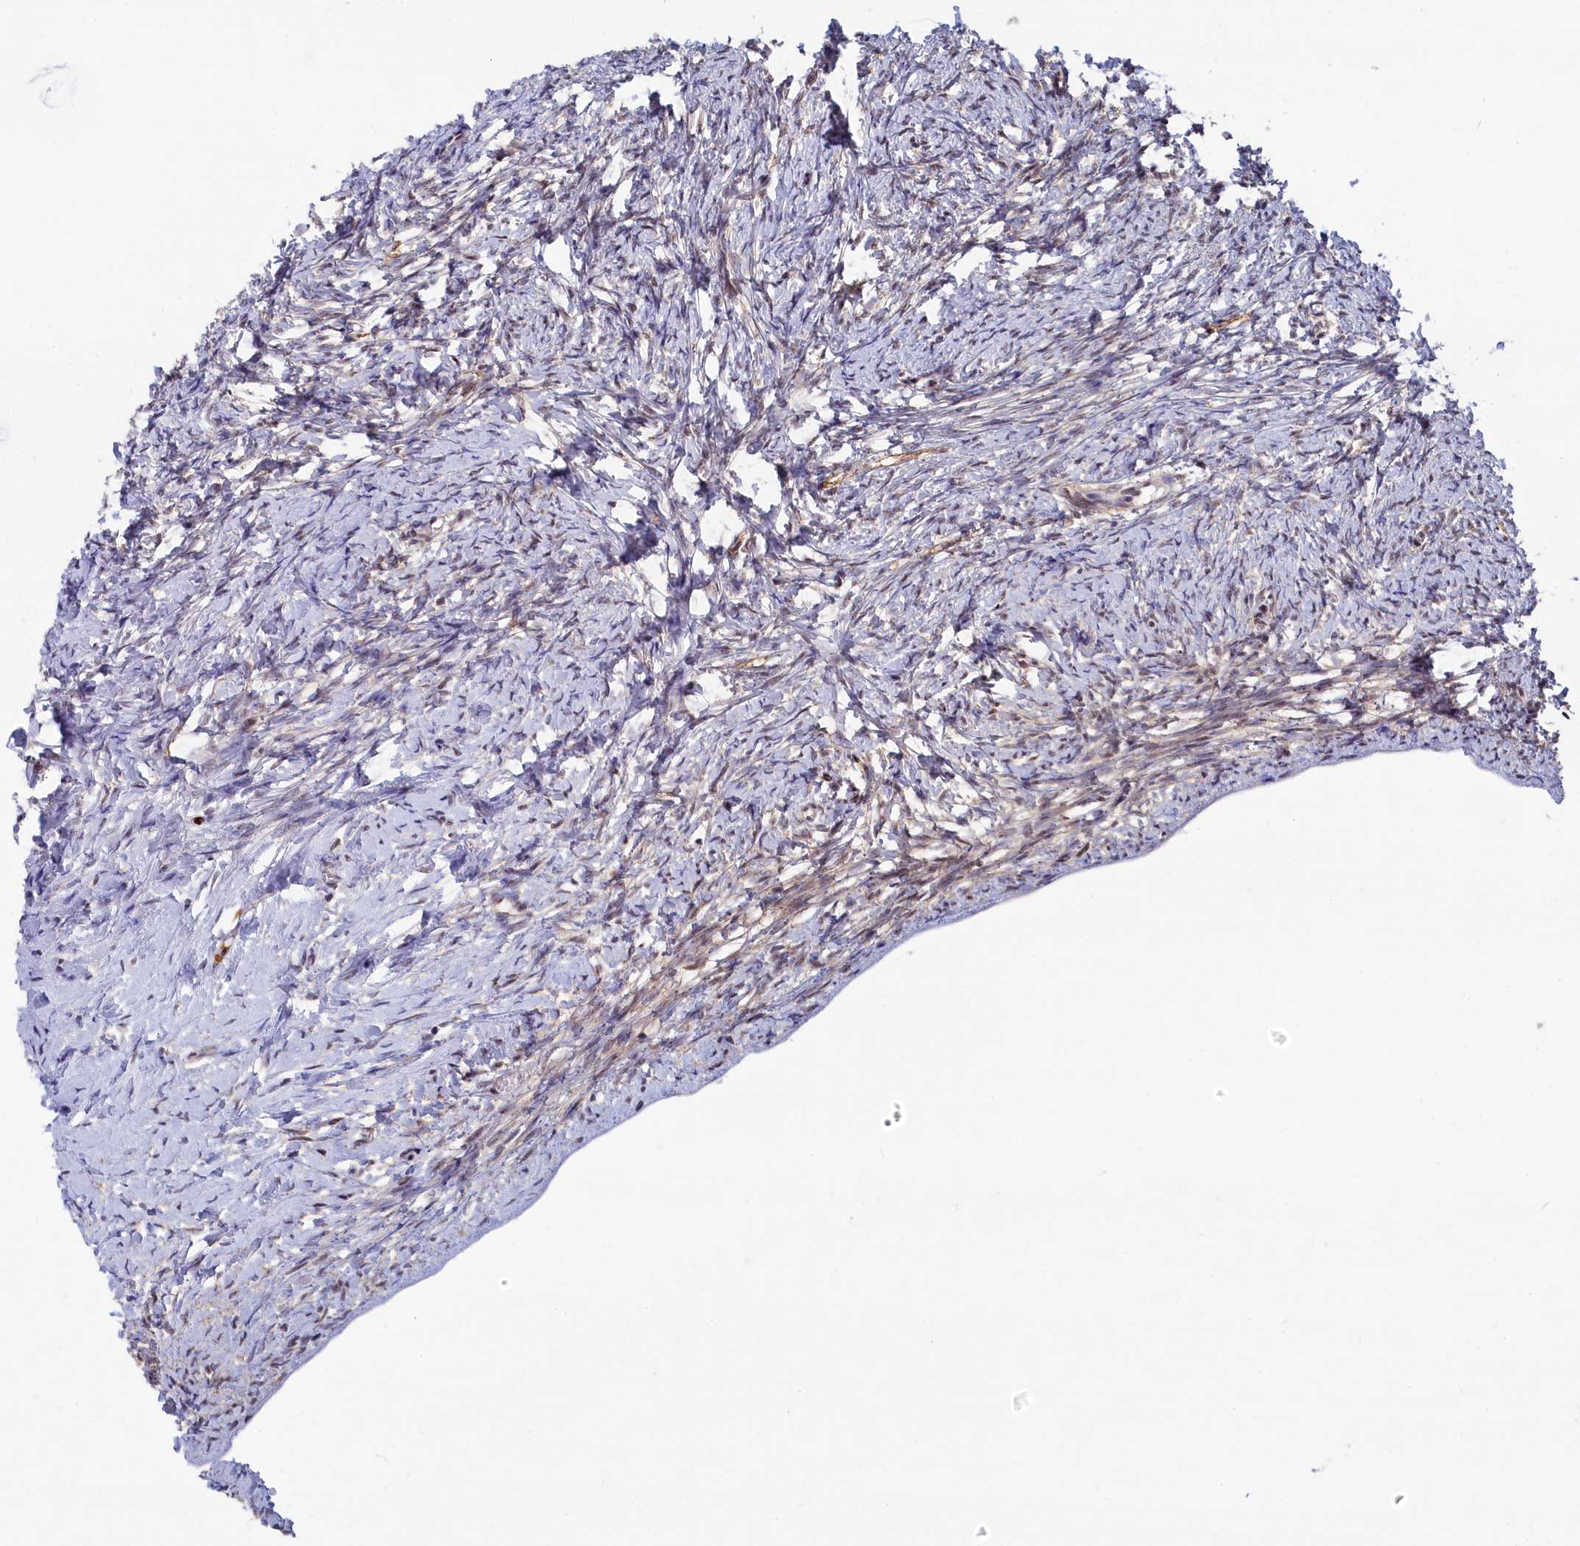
{"staining": {"intensity": "weak", "quantity": "25%-75%", "location": "nuclear"}, "tissue": "ovary", "cell_type": "Ovarian stroma cells", "image_type": "normal", "snomed": [{"axis": "morphology", "description": "Normal tissue, NOS"}, {"axis": "topography", "description": "Ovary"}], "caption": "Ovary stained with DAB IHC displays low levels of weak nuclear positivity in approximately 25%-75% of ovarian stroma cells.", "gene": "TAB1", "patient": {"sex": "female", "age": 34}}